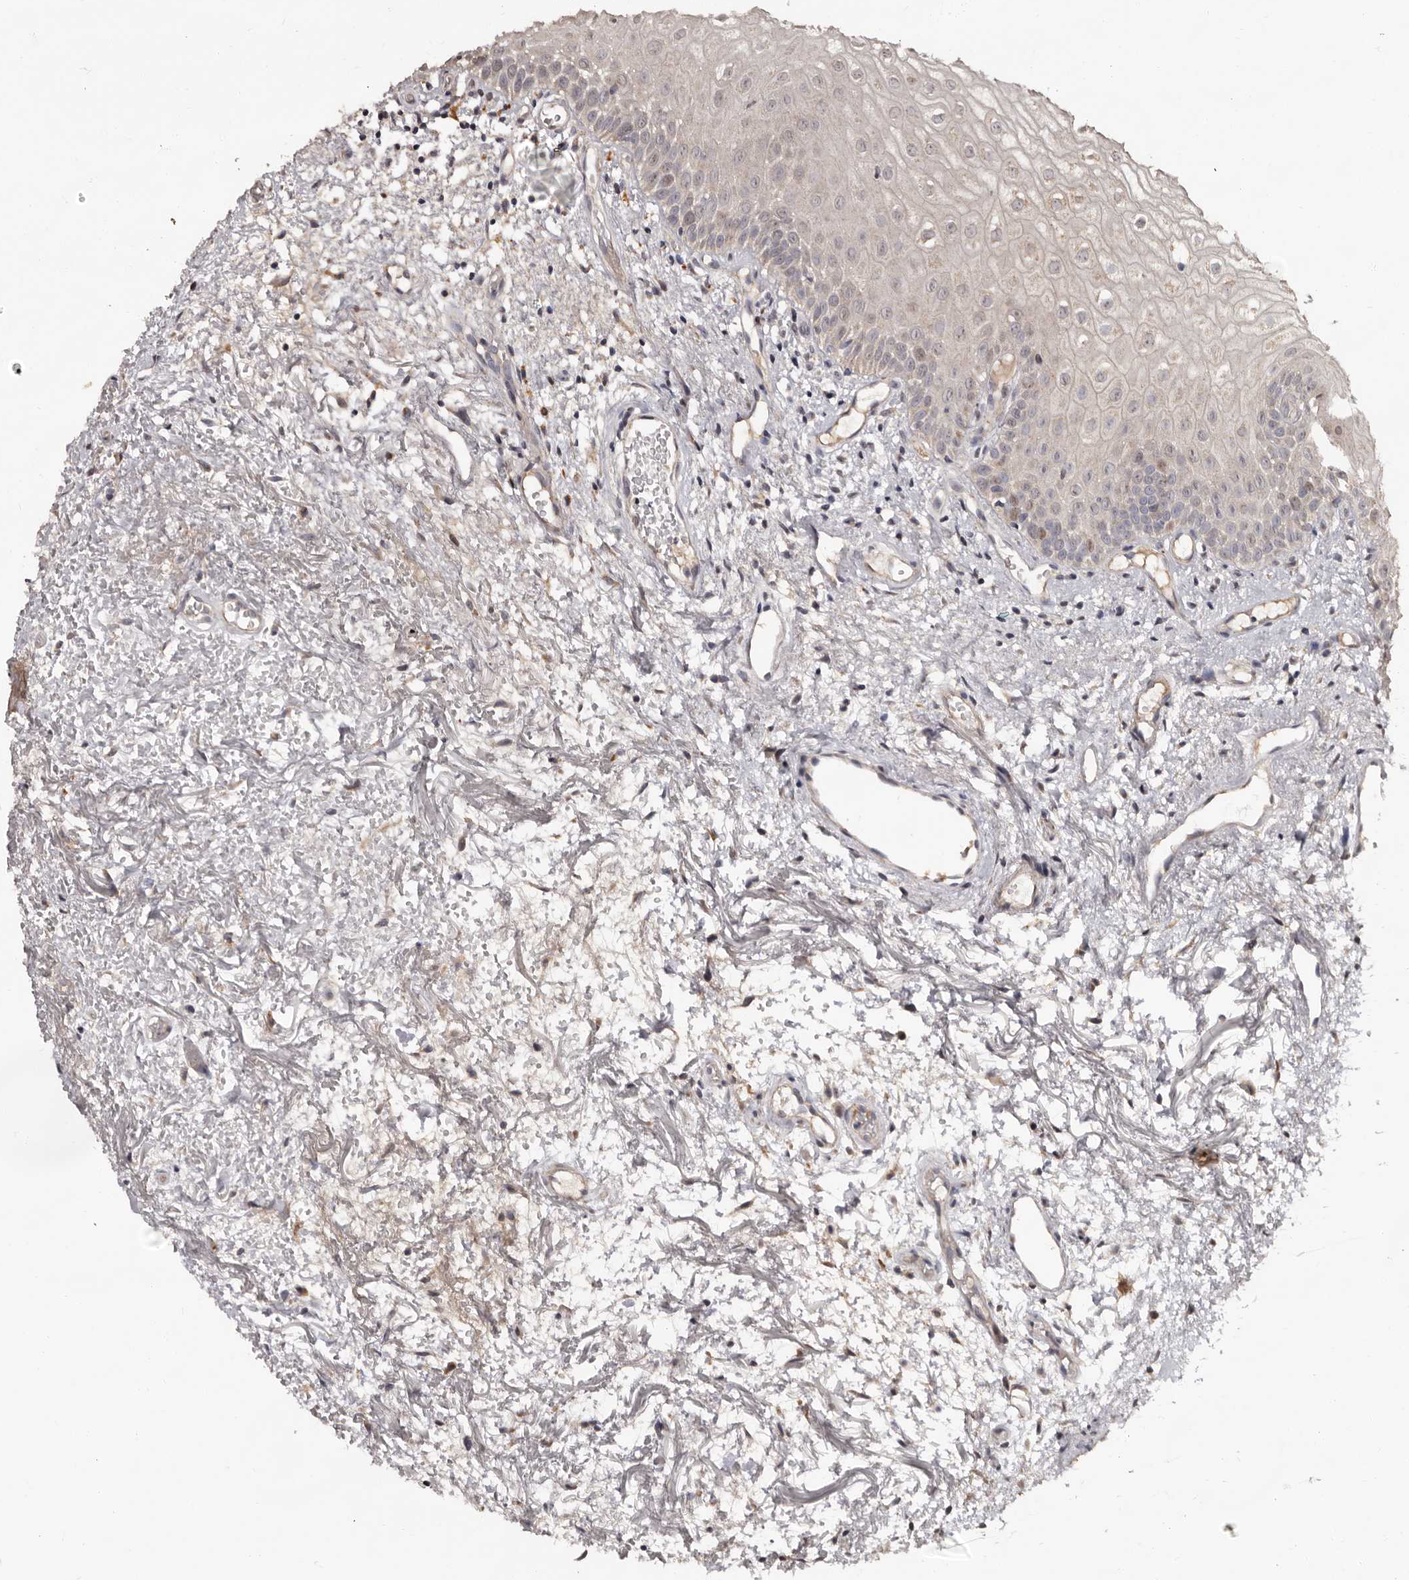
{"staining": {"intensity": "weak", "quantity": "<25%", "location": "nuclear"}, "tissue": "oral mucosa", "cell_type": "Squamous epithelial cells", "image_type": "normal", "snomed": [{"axis": "morphology", "description": "Normal tissue, NOS"}, {"axis": "topography", "description": "Oral tissue"}], "caption": "This is an immunohistochemistry (IHC) photomicrograph of normal human oral mucosa. There is no expression in squamous epithelial cells.", "gene": "PTAFR", "patient": {"sex": "male", "age": 52}}